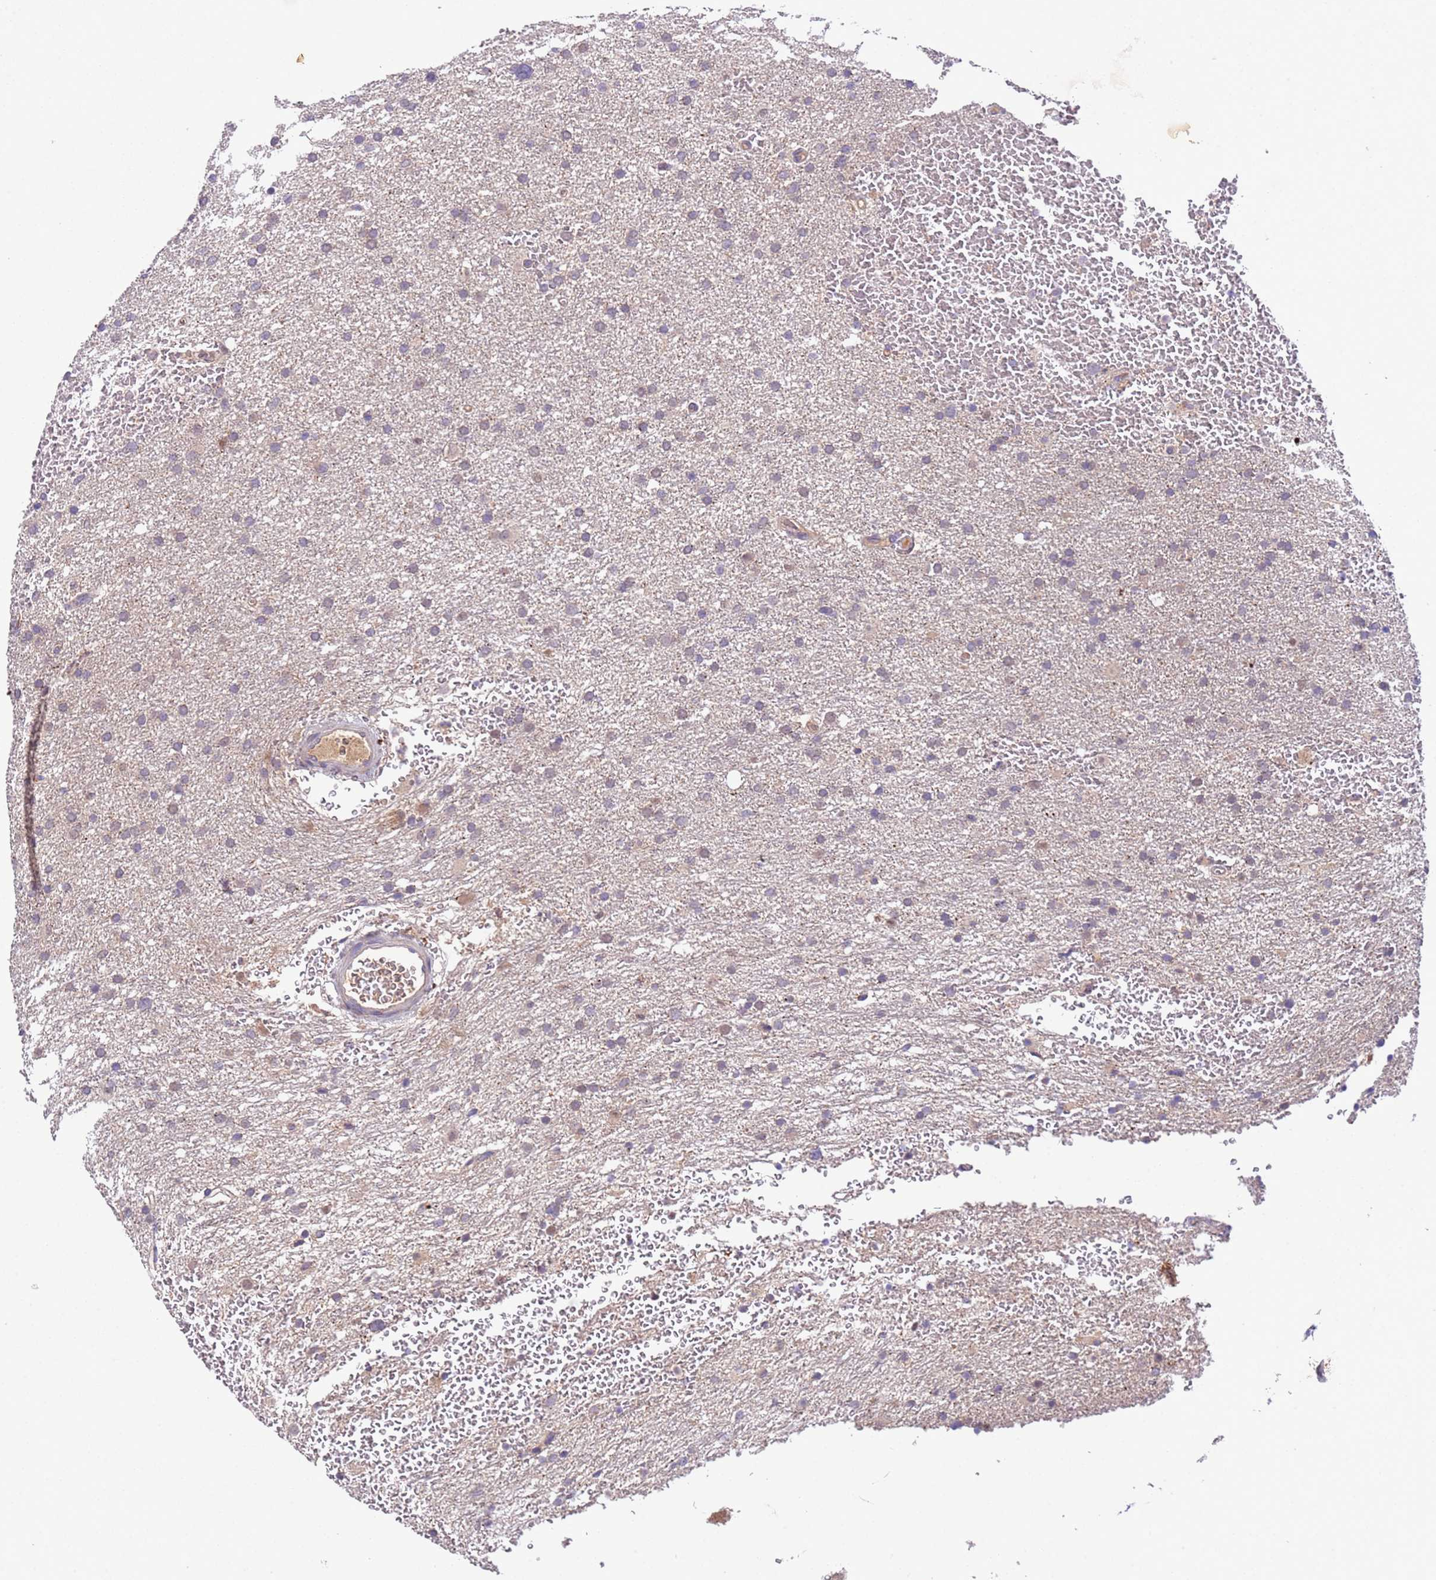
{"staining": {"intensity": "weak", "quantity": "<25%", "location": "cytoplasmic/membranous"}, "tissue": "glioma", "cell_type": "Tumor cells", "image_type": "cancer", "snomed": [{"axis": "morphology", "description": "Glioma, malignant, High grade"}, {"axis": "topography", "description": "Cerebral cortex"}], "caption": "Immunohistochemistry (IHC) of malignant glioma (high-grade) displays no staining in tumor cells.", "gene": "PARP16", "patient": {"sex": "female", "age": 36}}